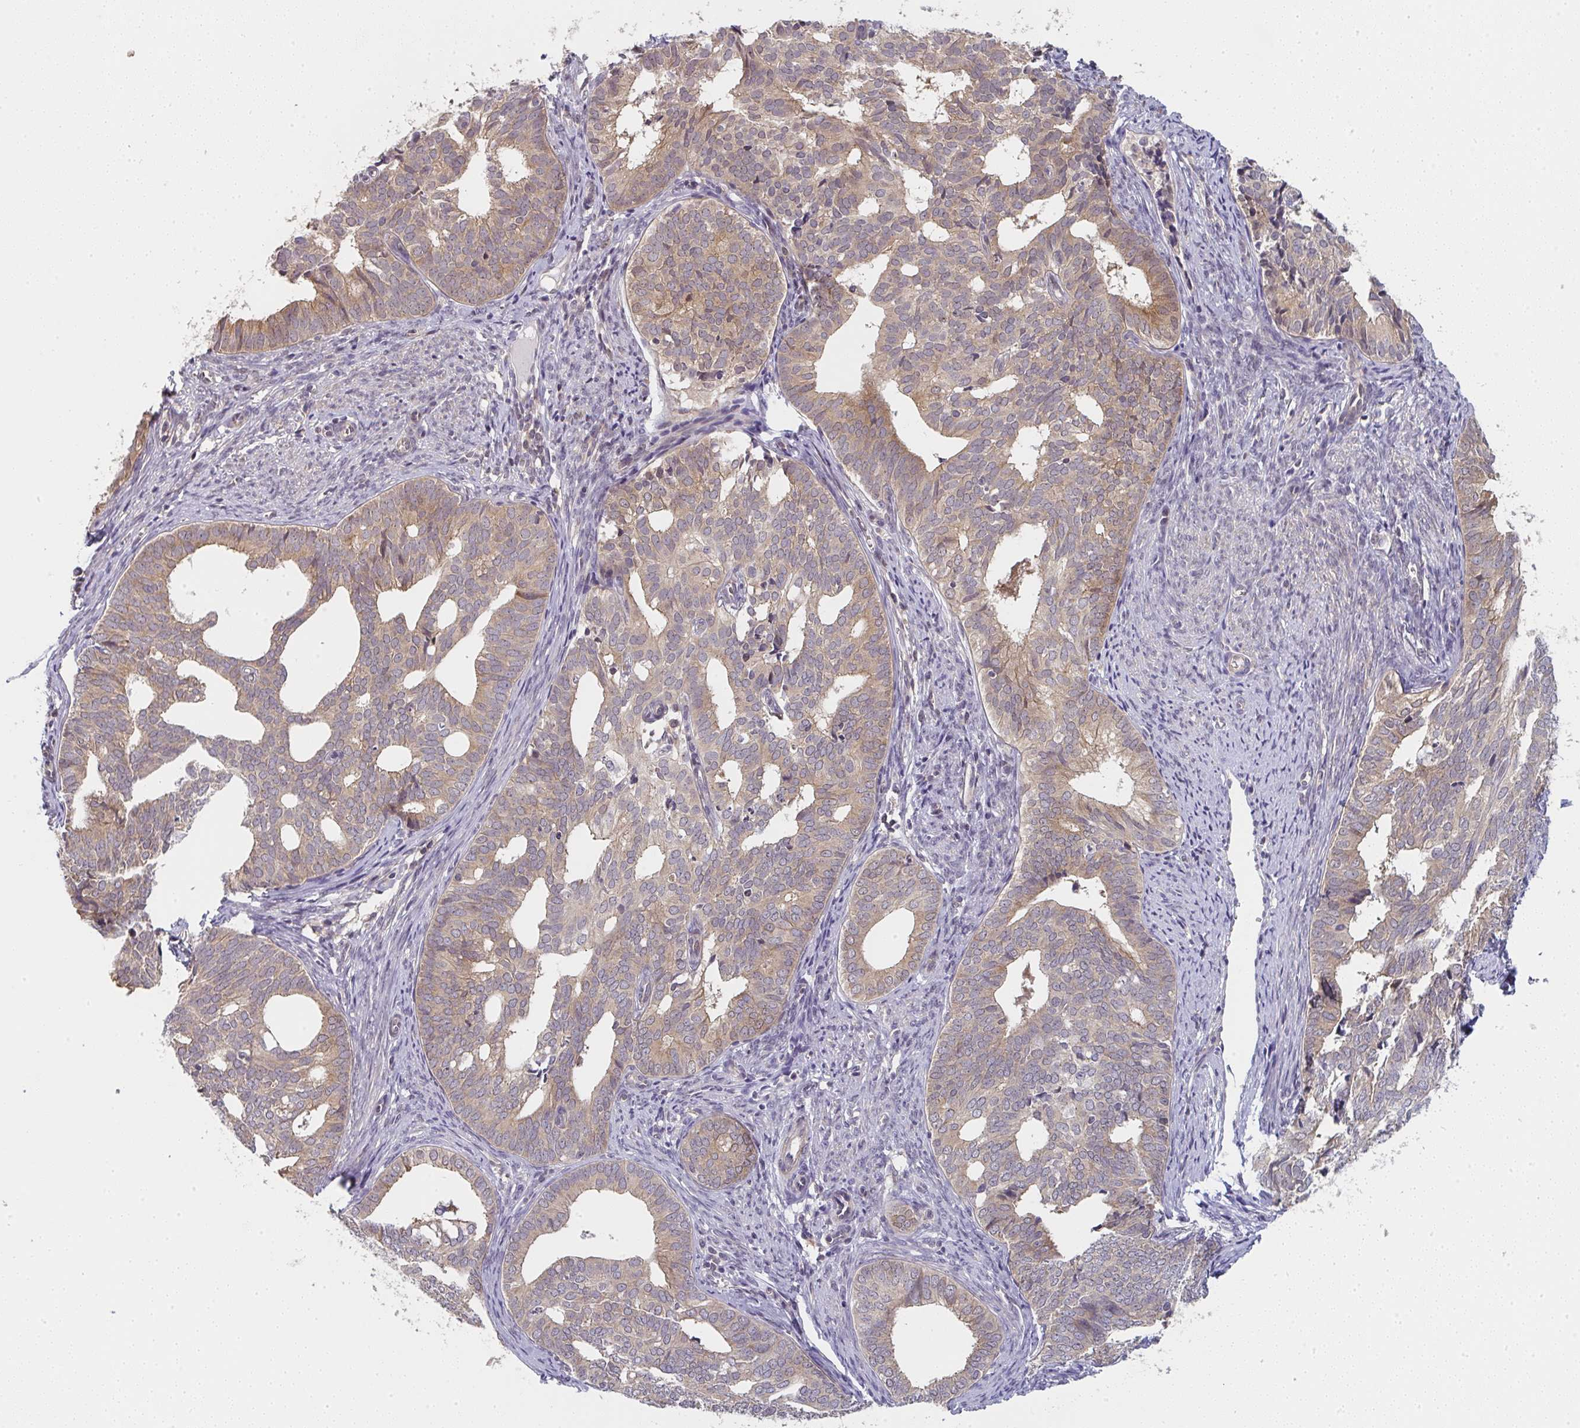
{"staining": {"intensity": "moderate", "quantity": ">75%", "location": "cytoplasmic/membranous"}, "tissue": "endometrial cancer", "cell_type": "Tumor cells", "image_type": "cancer", "snomed": [{"axis": "morphology", "description": "Adenocarcinoma, NOS"}, {"axis": "topography", "description": "Endometrium"}], "caption": "This photomicrograph demonstrates endometrial adenocarcinoma stained with IHC to label a protein in brown. The cytoplasmic/membranous of tumor cells show moderate positivity for the protein. Nuclei are counter-stained blue.", "gene": "RANGRF", "patient": {"sex": "female", "age": 75}}